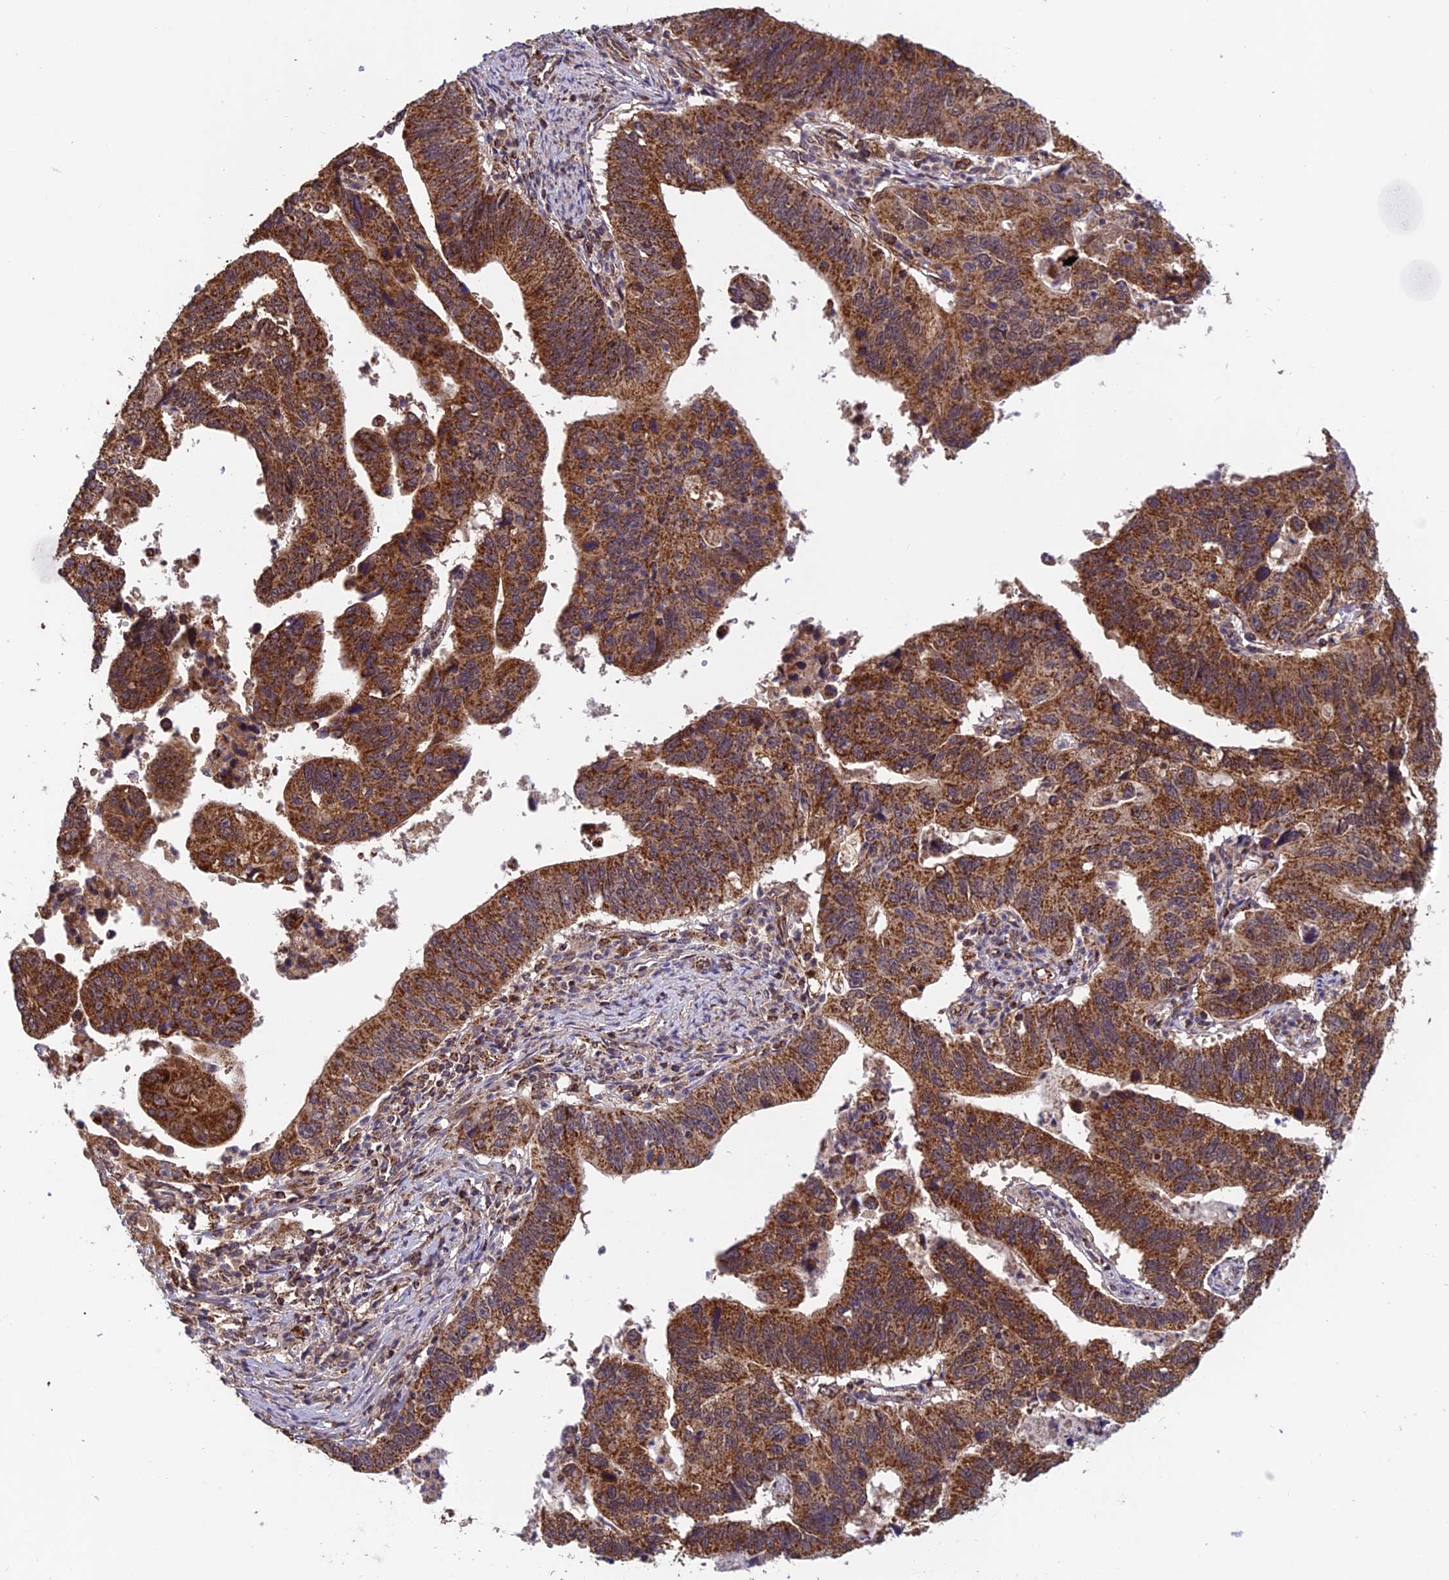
{"staining": {"intensity": "strong", "quantity": ">75%", "location": "cytoplasmic/membranous"}, "tissue": "stomach cancer", "cell_type": "Tumor cells", "image_type": "cancer", "snomed": [{"axis": "morphology", "description": "Adenocarcinoma, NOS"}, {"axis": "topography", "description": "Stomach"}], "caption": "Protein staining of stomach cancer tissue demonstrates strong cytoplasmic/membranous positivity in about >75% of tumor cells.", "gene": "CCDC15", "patient": {"sex": "male", "age": 59}}